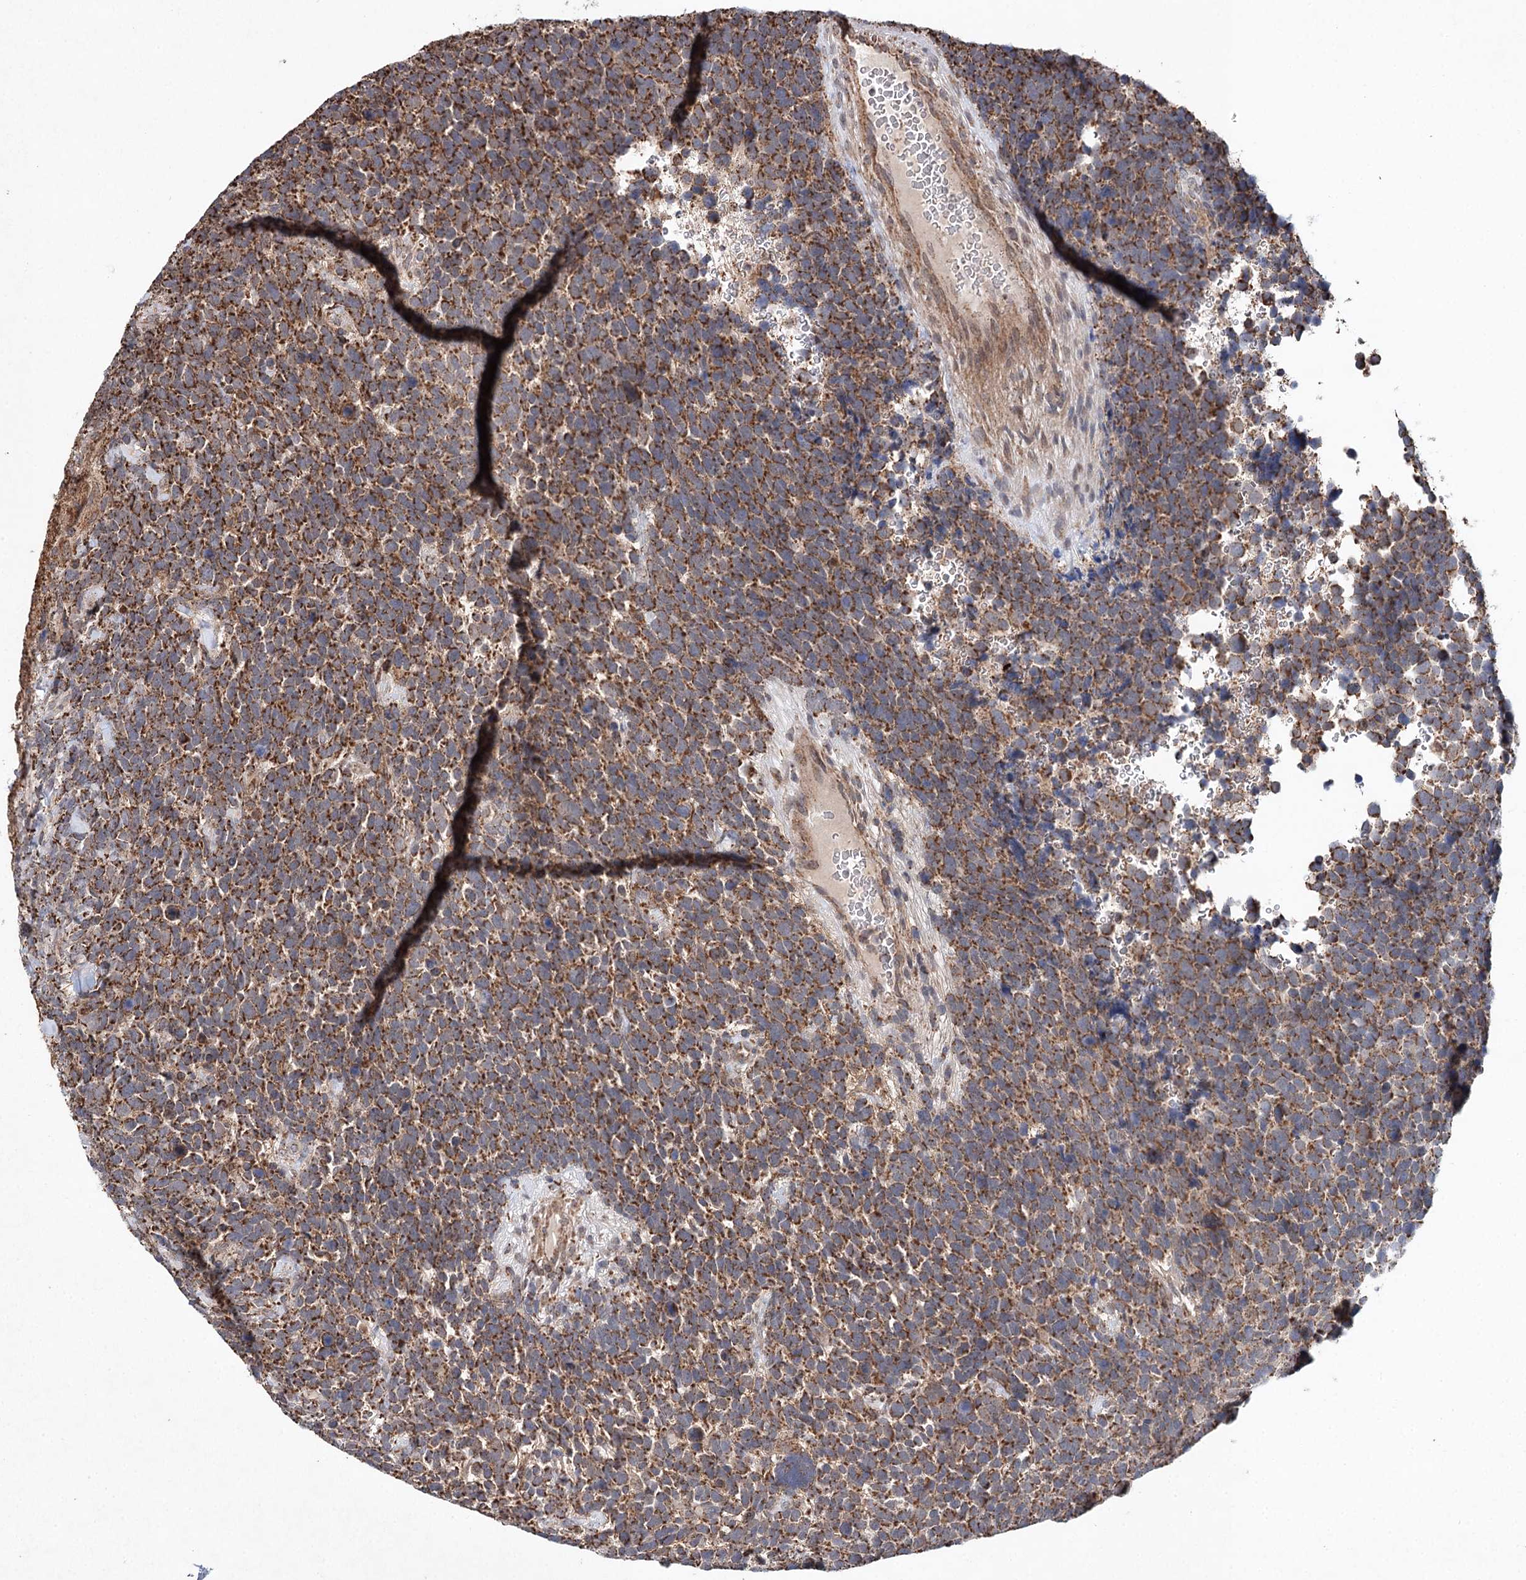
{"staining": {"intensity": "strong", "quantity": ">75%", "location": "cytoplasmic/membranous"}, "tissue": "urothelial cancer", "cell_type": "Tumor cells", "image_type": "cancer", "snomed": [{"axis": "morphology", "description": "Urothelial carcinoma, High grade"}, {"axis": "topography", "description": "Urinary bladder"}], "caption": "A histopathology image of urothelial cancer stained for a protein displays strong cytoplasmic/membranous brown staining in tumor cells. Immunohistochemistry stains the protein of interest in brown and the nuclei are stained blue.", "gene": "PIK3CB", "patient": {"sex": "female", "age": 82}}